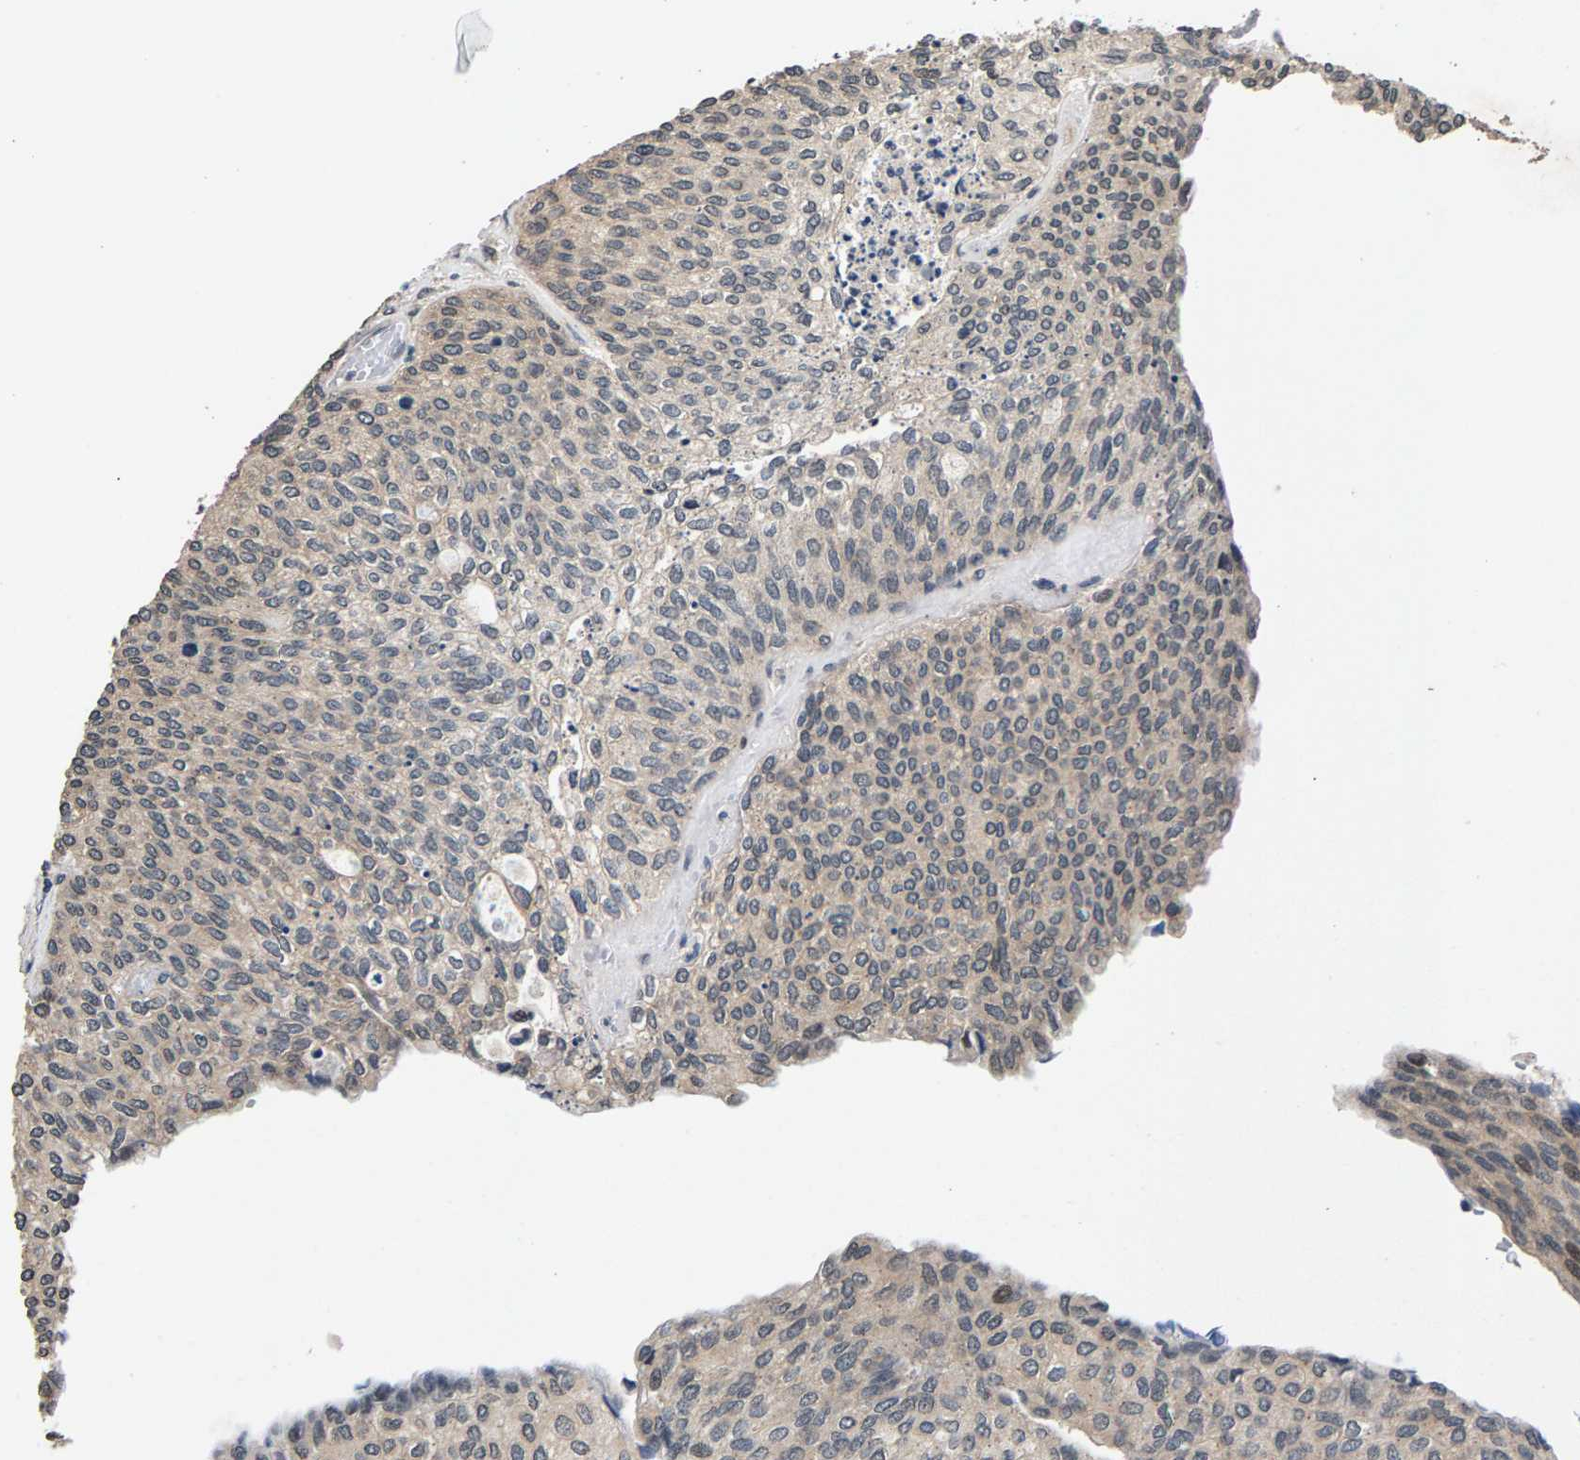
{"staining": {"intensity": "weak", "quantity": "25%-75%", "location": "nuclear"}, "tissue": "urothelial cancer", "cell_type": "Tumor cells", "image_type": "cancer", "snomed": [{"axis": "morphology", "description": "Urothelial carcinoma, Low grade"}, {"axis": "topography", "description": "Urinary bladder"}], "caption": "Weak nuclear expression for a protein is identified in about 25%-75% of tumor cells of urothelial cancer using IHC.", "gene": "RBM33", "patient": {"sex": "female", "age": 79}}